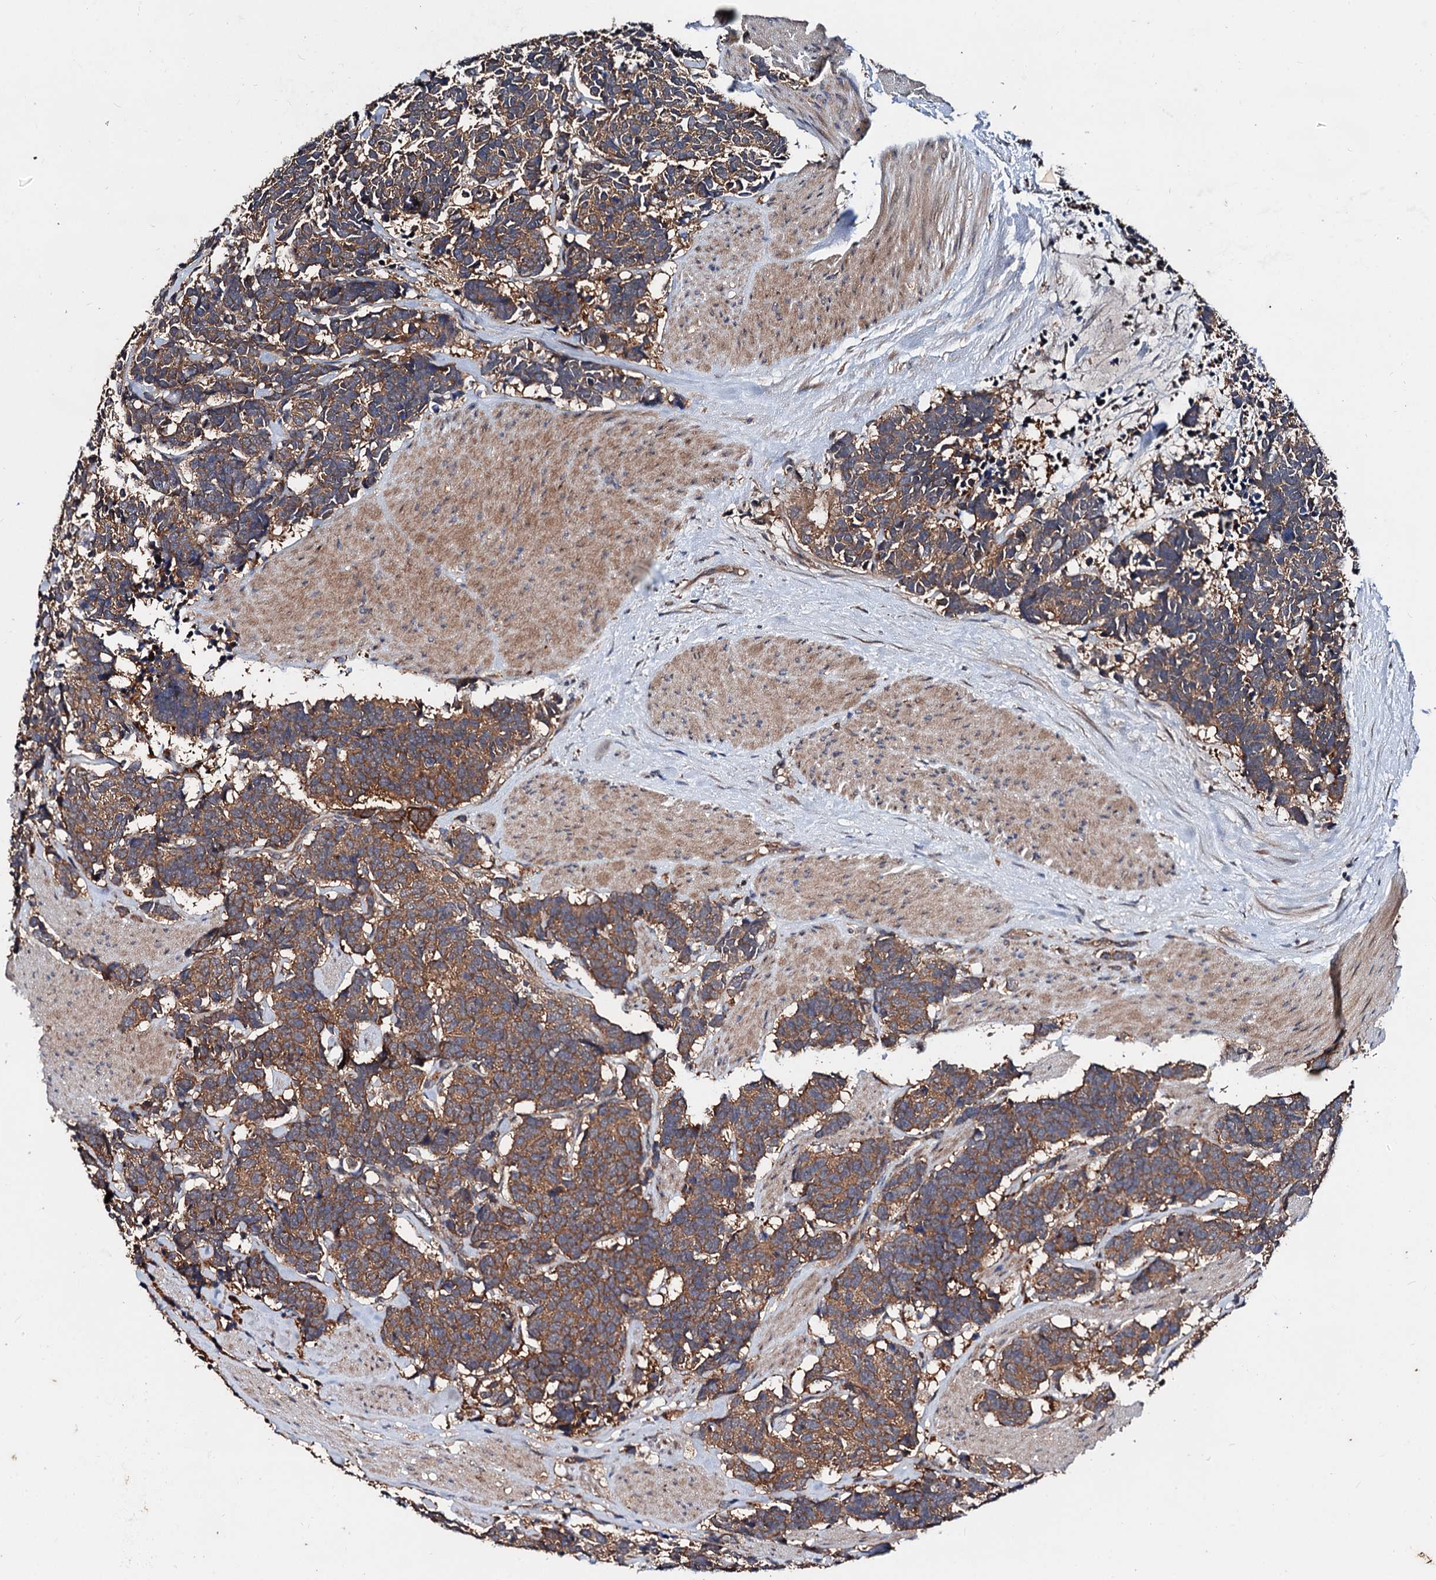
{"staining": {"intensity": "moderate", "quantity": ">75%", "location": "cytoplasmic/membranous"}, "tissue": "carcinoid", "cell_type": "Tumor cells", "image_type": "cancer", "snomed": [{"axis": "morphology", "description": "Carcinoma, NOS"}, {"axis": "morphology", "description": "Carcinoid, malignant, NOS"}, {"axis": "topography", "description": "Urinary bladder"}], "caption": "A high-resolution image shows immunohistochemistry (IHC) staining of carcinoid (malignant), which demonstrates moderate cytoplasmic/membranous staining in about >75% of tumor cells. (Stains: DAB (3,3'-diaminobenzidine) in brown, nuclei in blue, Microscopy: brightfield microscopy at high magnification).", "gene": "EXTL1", "patient": {"sex": "male", "age": 57}}